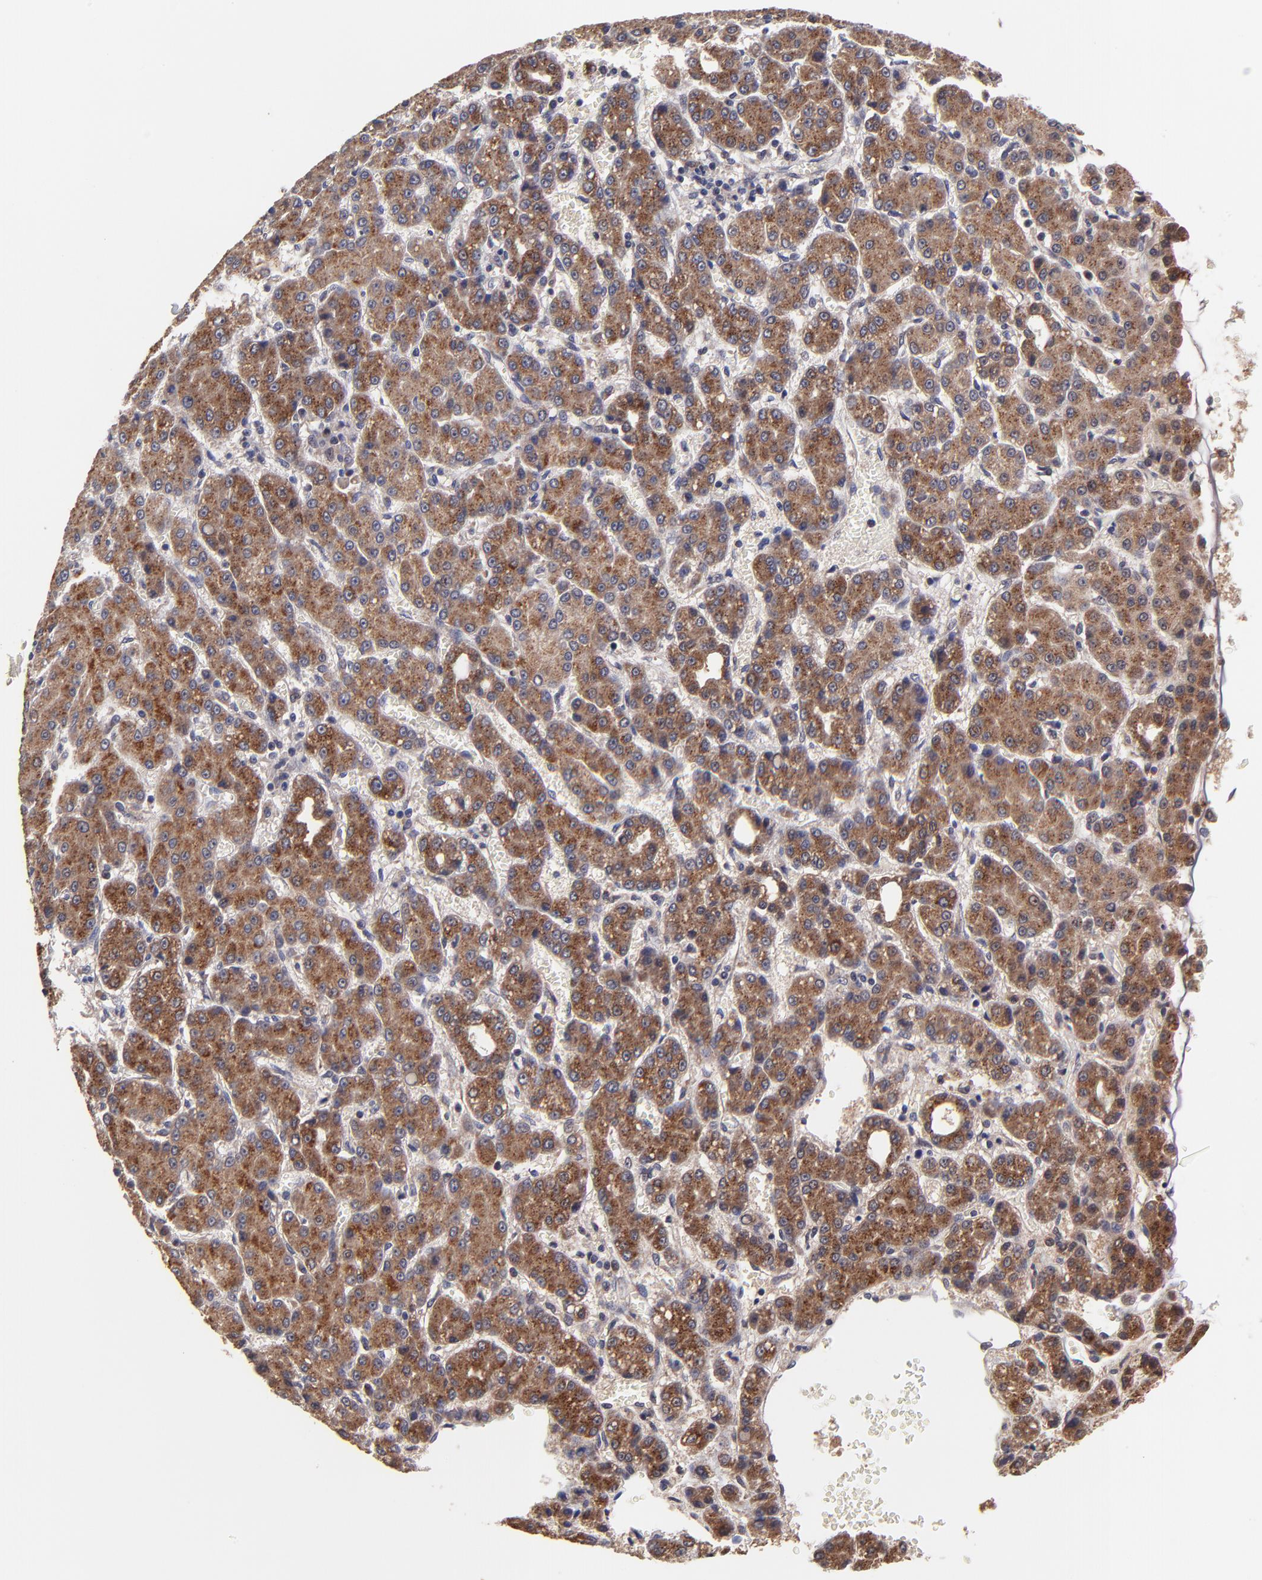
{"staining": {"intensity": "strong", "quantity": ">75%", "location": "cytoplasmic/membranous"}, "tissue": "liver cancer", "cell_type": "Tumor cells", "image_type": "cancer", "snomed": [{"axis": "morphology", "description": "Carcinoma, Hepatocellular, NOS"}, {"axis": "topography", "description": "Liver"}], "caption": "This image demonstrates IHC staining of human liver hepatocellular carcinoma, with high strong cytoplasmic/membranous expression in approximately >75% of tumor cells.", "gene": "BAIAP2L2", "patient": {"sex": "male", "age": 69}}